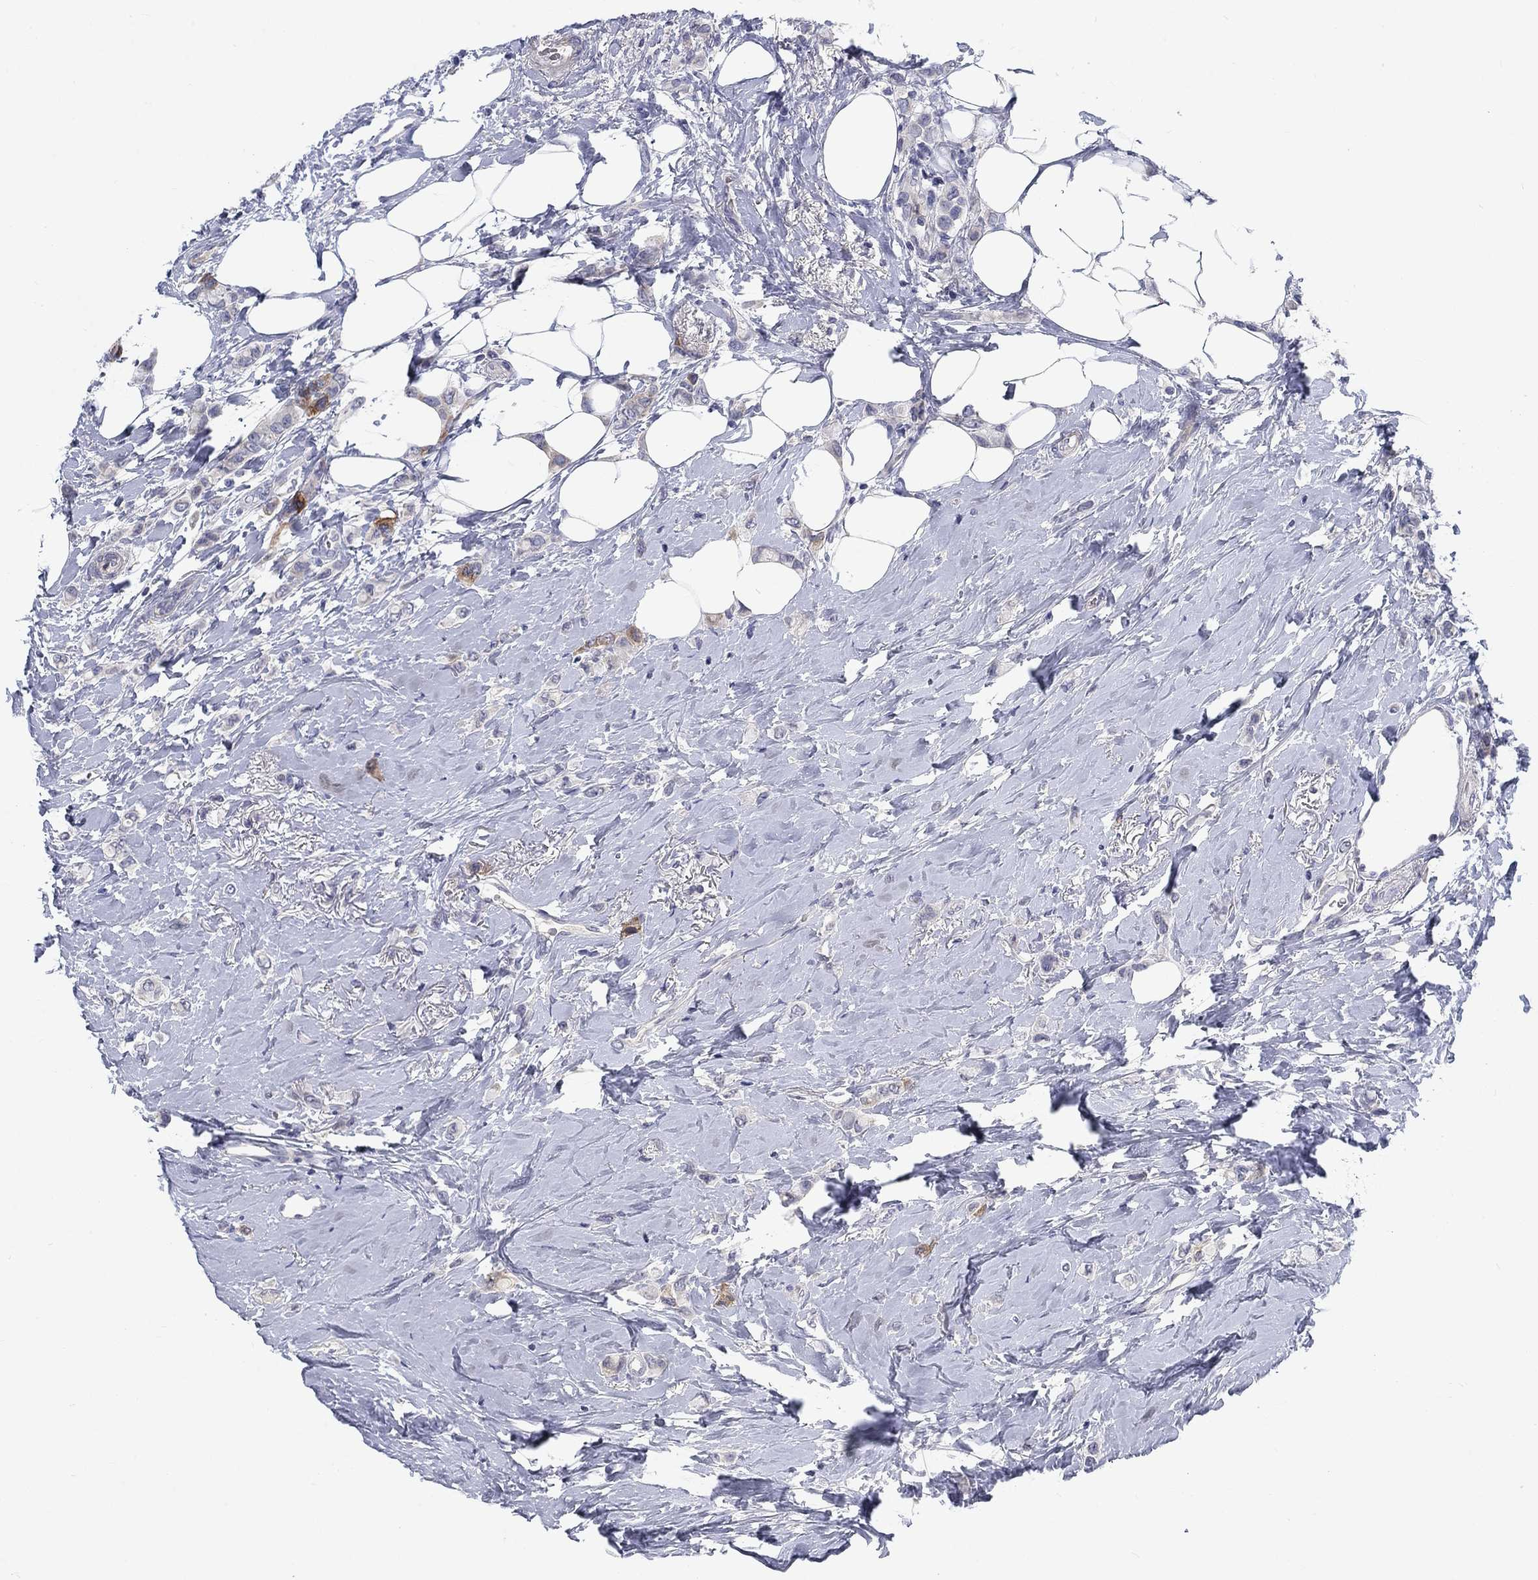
{"staining": {"intensity": "moderate", "quantity": "<25%", "location": "cytoplasmic/membranous"}, "tissue": "breast cancer", "cell_type": "Tumor cells", "image_type": "cancer", "snomed": [{"axis": "morphology", "description": "Lobular carcinoma"}, {"axis": "topography", "description": "Breast"}], "caption": "Lobular carcinoma (breast) stained for a protein (brown) reveals moderate cytoplasmic/membranous positive positivity in approximately <25% of tumor cells.", "gene": "KIF15", "patient": {"sex": "female", "age": 66}}